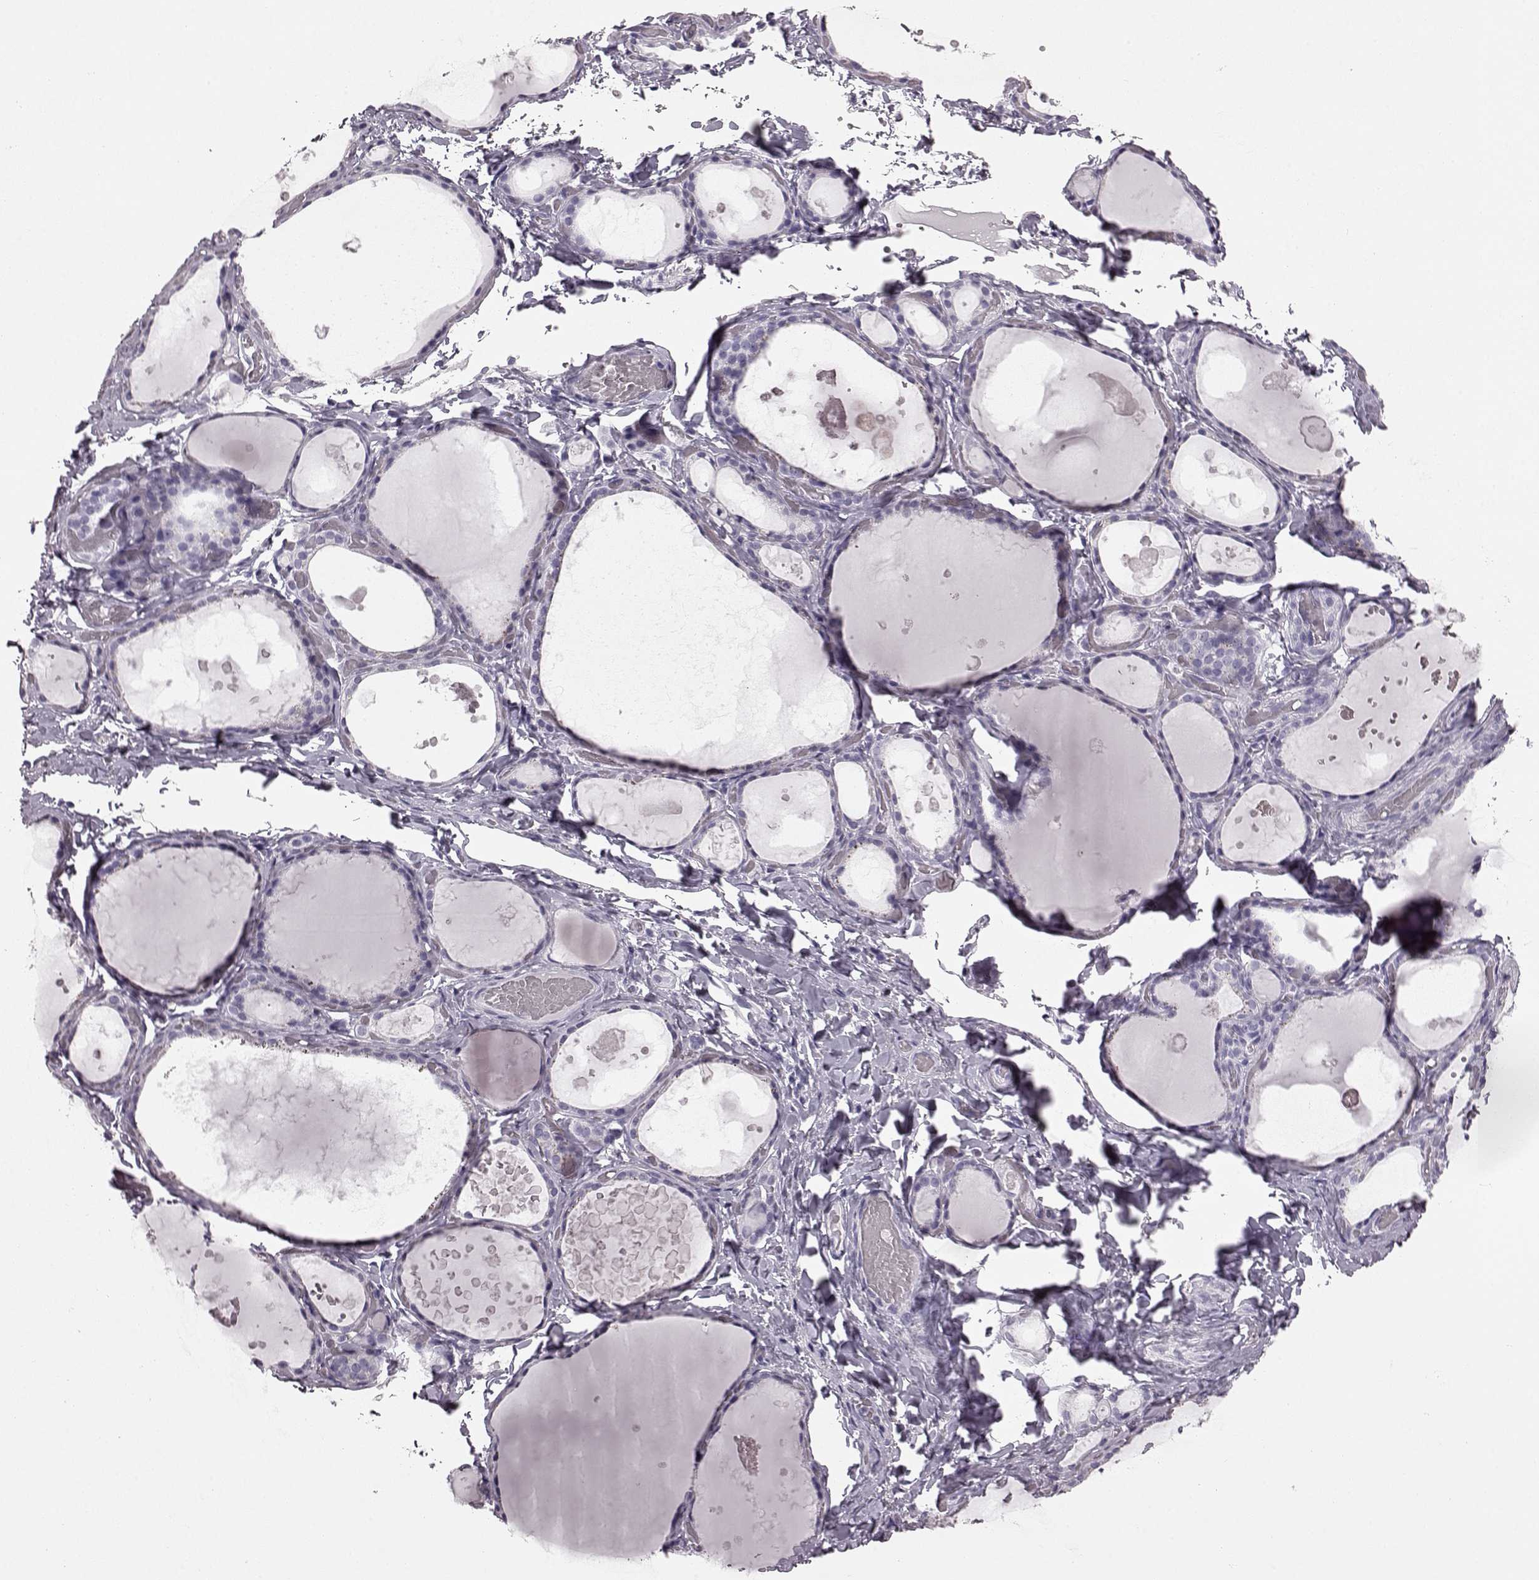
{"staining": {"intensity": "negative", "quantity": "none", "location": "none"}, "tissue": "thyroid gland", "cell_type": "Glandular cells", "image_type": "normal", "snomed": [{"axis": "morphology", "description": "Normal tissue, NOS"}, {"axis": "topography", "description": "Thyroid gland"}], "caption": "An IHC photomicrograph of normal thyroid gland is shown. There is no staining in glandular cells of thyroid gland. (Brightfield microscopy of DAB IHC at high magnification).", "gene": "AIPL1", "patient": {"sex": "female", "age": 56}}